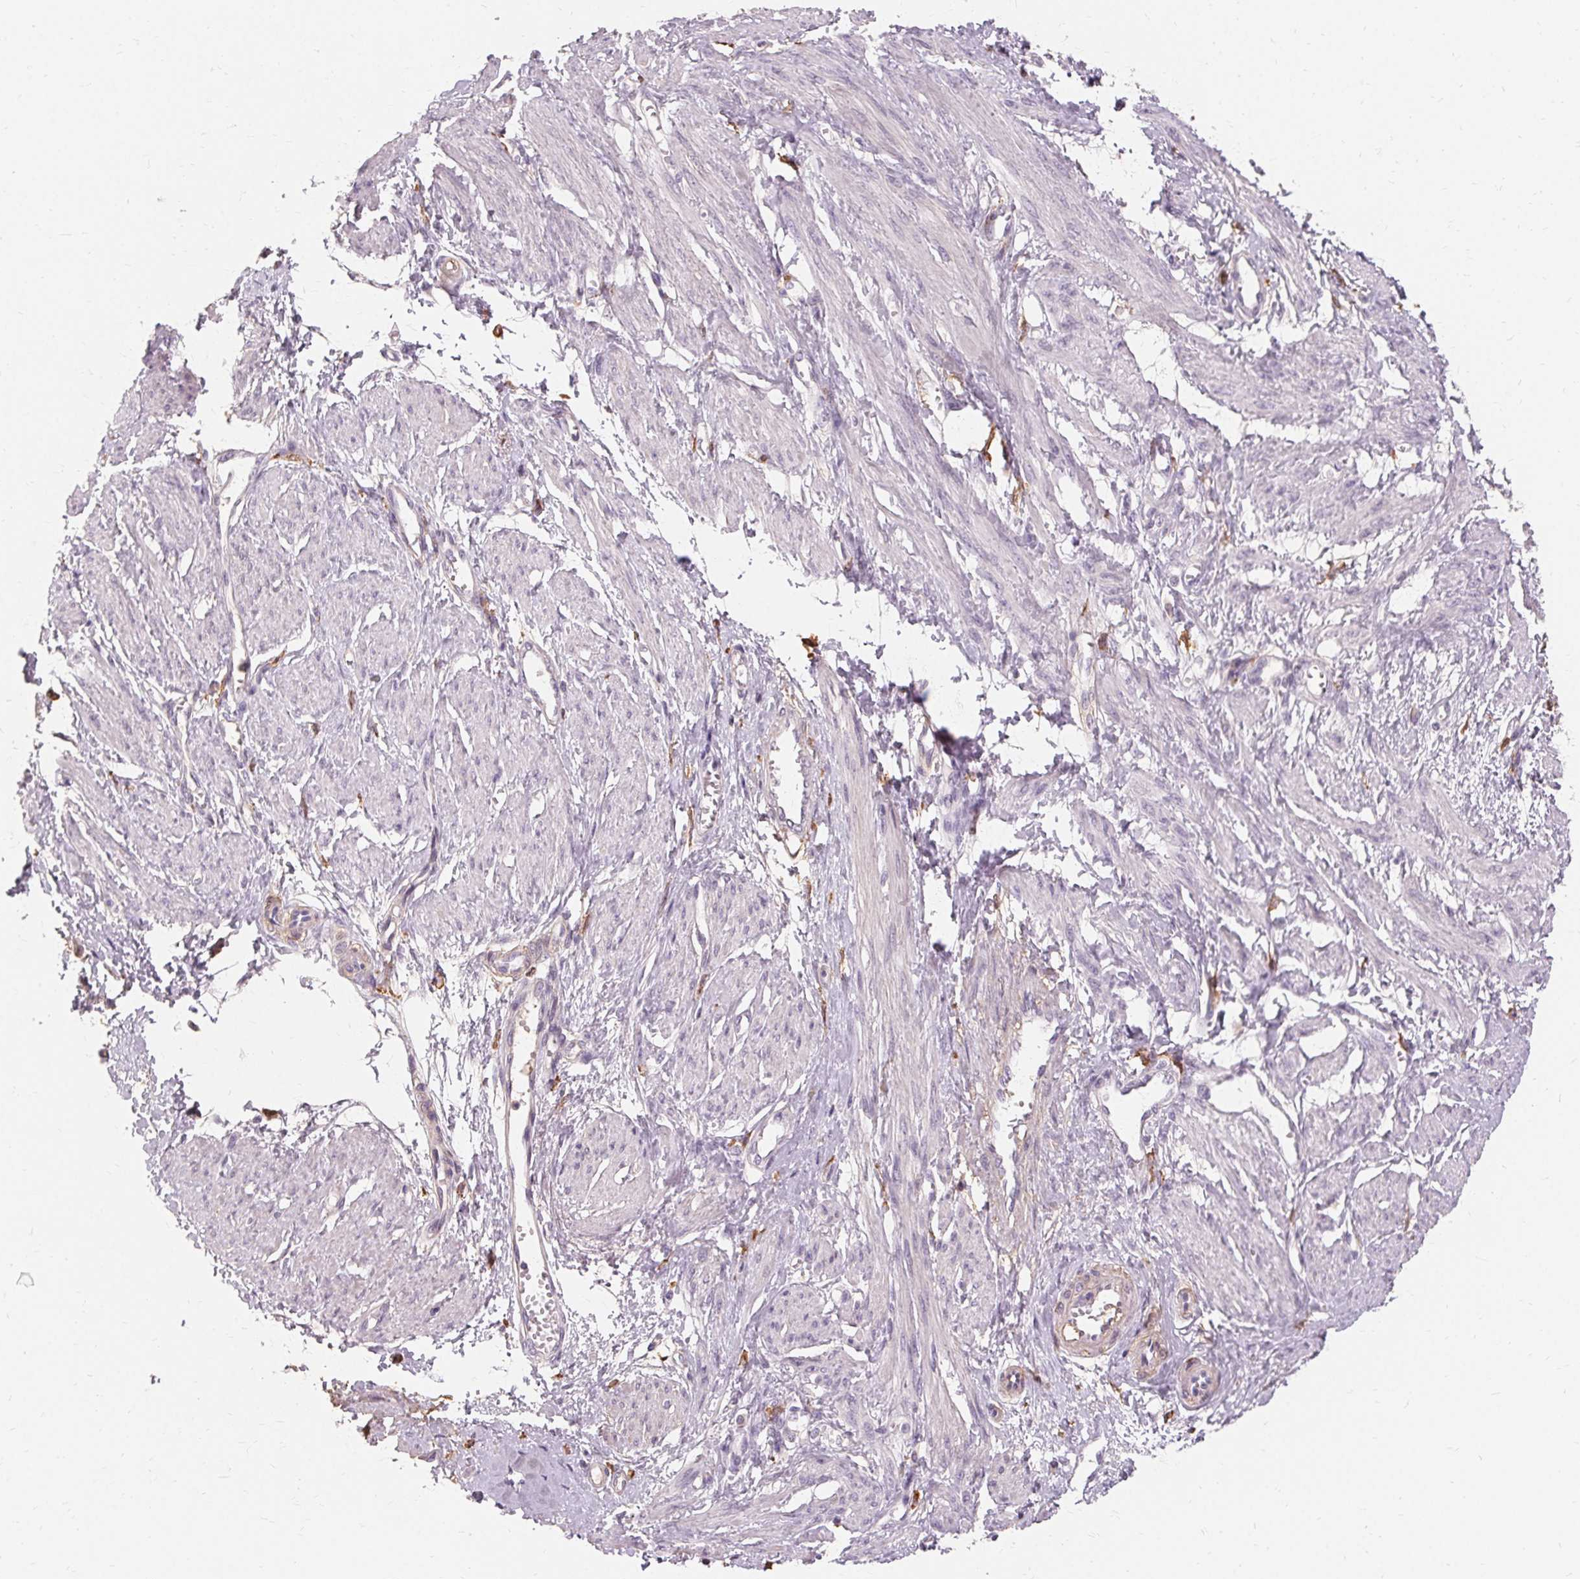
{"staining": {"intensity": "negative", "quantity": "none", "location": "none"}, "tissue": "smooth muscle", "cell_type": "Smooth muscle cells", "image_type": "normal", "snomed": [{"axis": "morphology", "description": "Normal tissue, NOS"}, {"axis": "topography", "description": "Smooth muscle"}, {"axis": "topography", "description": "Uterus"}], "caption": "Immunohistochemical staining of normal smooth muscle displays no significant positivity in smooth muscle cells. (DAB (3,3'-diaminobenzidine) IHC visualized using brightfield microscopy, high magnification).", "gene": "IFNGR1", "patient": {"sex": "female", "age": 39}}